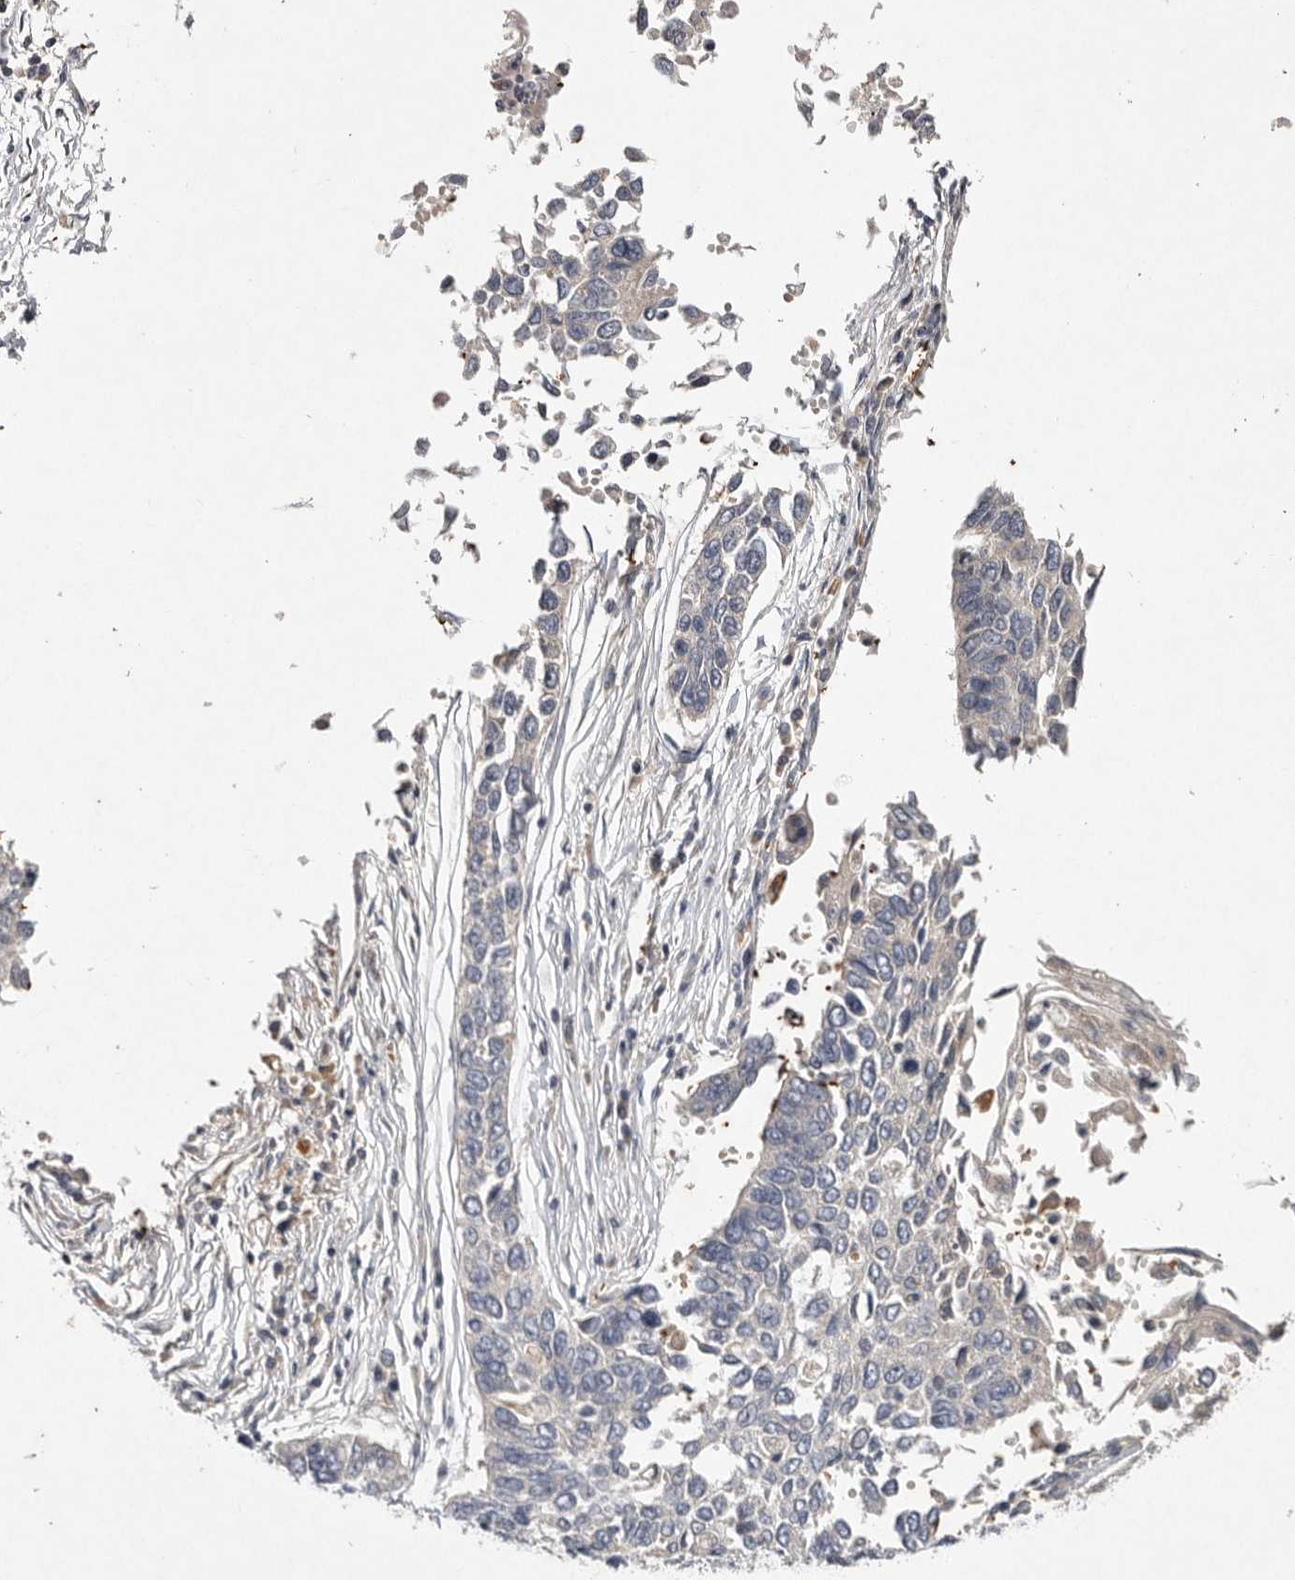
{"staining": {"intensity": "negative", "quantity": "none", "location": "none"}, "tissue": "lung cancer", "cell_type": "Tumor cells", "image_type": "cancer", "snomed": [{"axis": "morphology", "description": "Normal tissue, NOS"}, {"axis": "morphology", "description": "Squamous cell carcinoma, NOS"}, {"axis": "topography", "description": "Cartilage tissue"}, {"axis": "topography", "description": "Bronchus"}, {"axis": "topography", "description": "Lung"}, {"axis": "topography", "description": "Peripheral nerve tissue"}], "caption": "Tumor cells are negative for protein expression in human squamous cell carcinoma (lung).", "gene": "TNFSF14", "patient": {"sex": "female", "age": 49}}